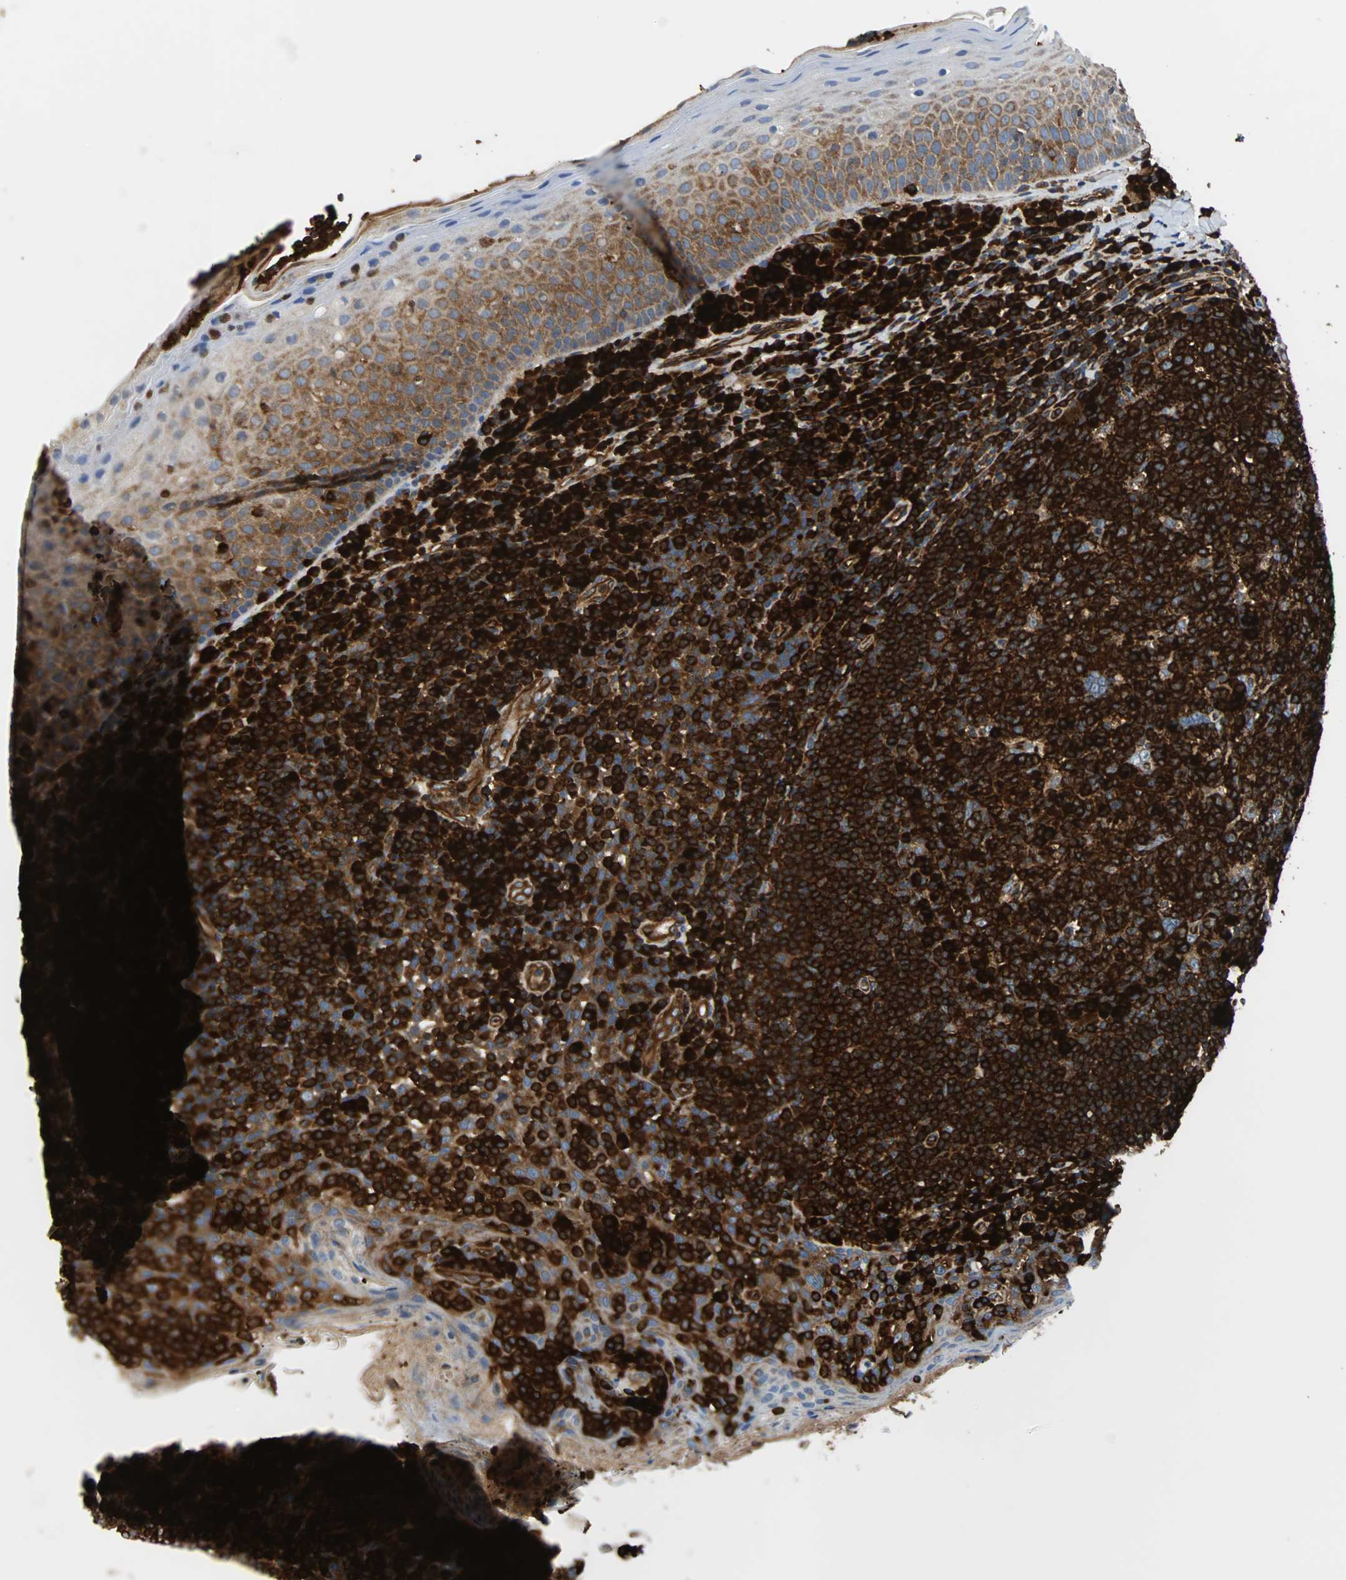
{"staining": {"intensity": "strong", "quantity": ">75%", "location": "cytoplasmic/membranous"}, "tissue": "tonsil", "cell_type": "Germinal center cells", "image_type": "normal", "snomed": [{"axis": "morphology", "description": "Normal tissue, NOS"}, {"axis": "topography", "description": "Tonsil"}], "caption": "Protein expression analysis of normal tonsil displays strong cytoplasmic/membranous positivity in approximately >75% of germinal center cells.", "gene": "PLCG2", "patient": {"sex": "male", "age": 17}}